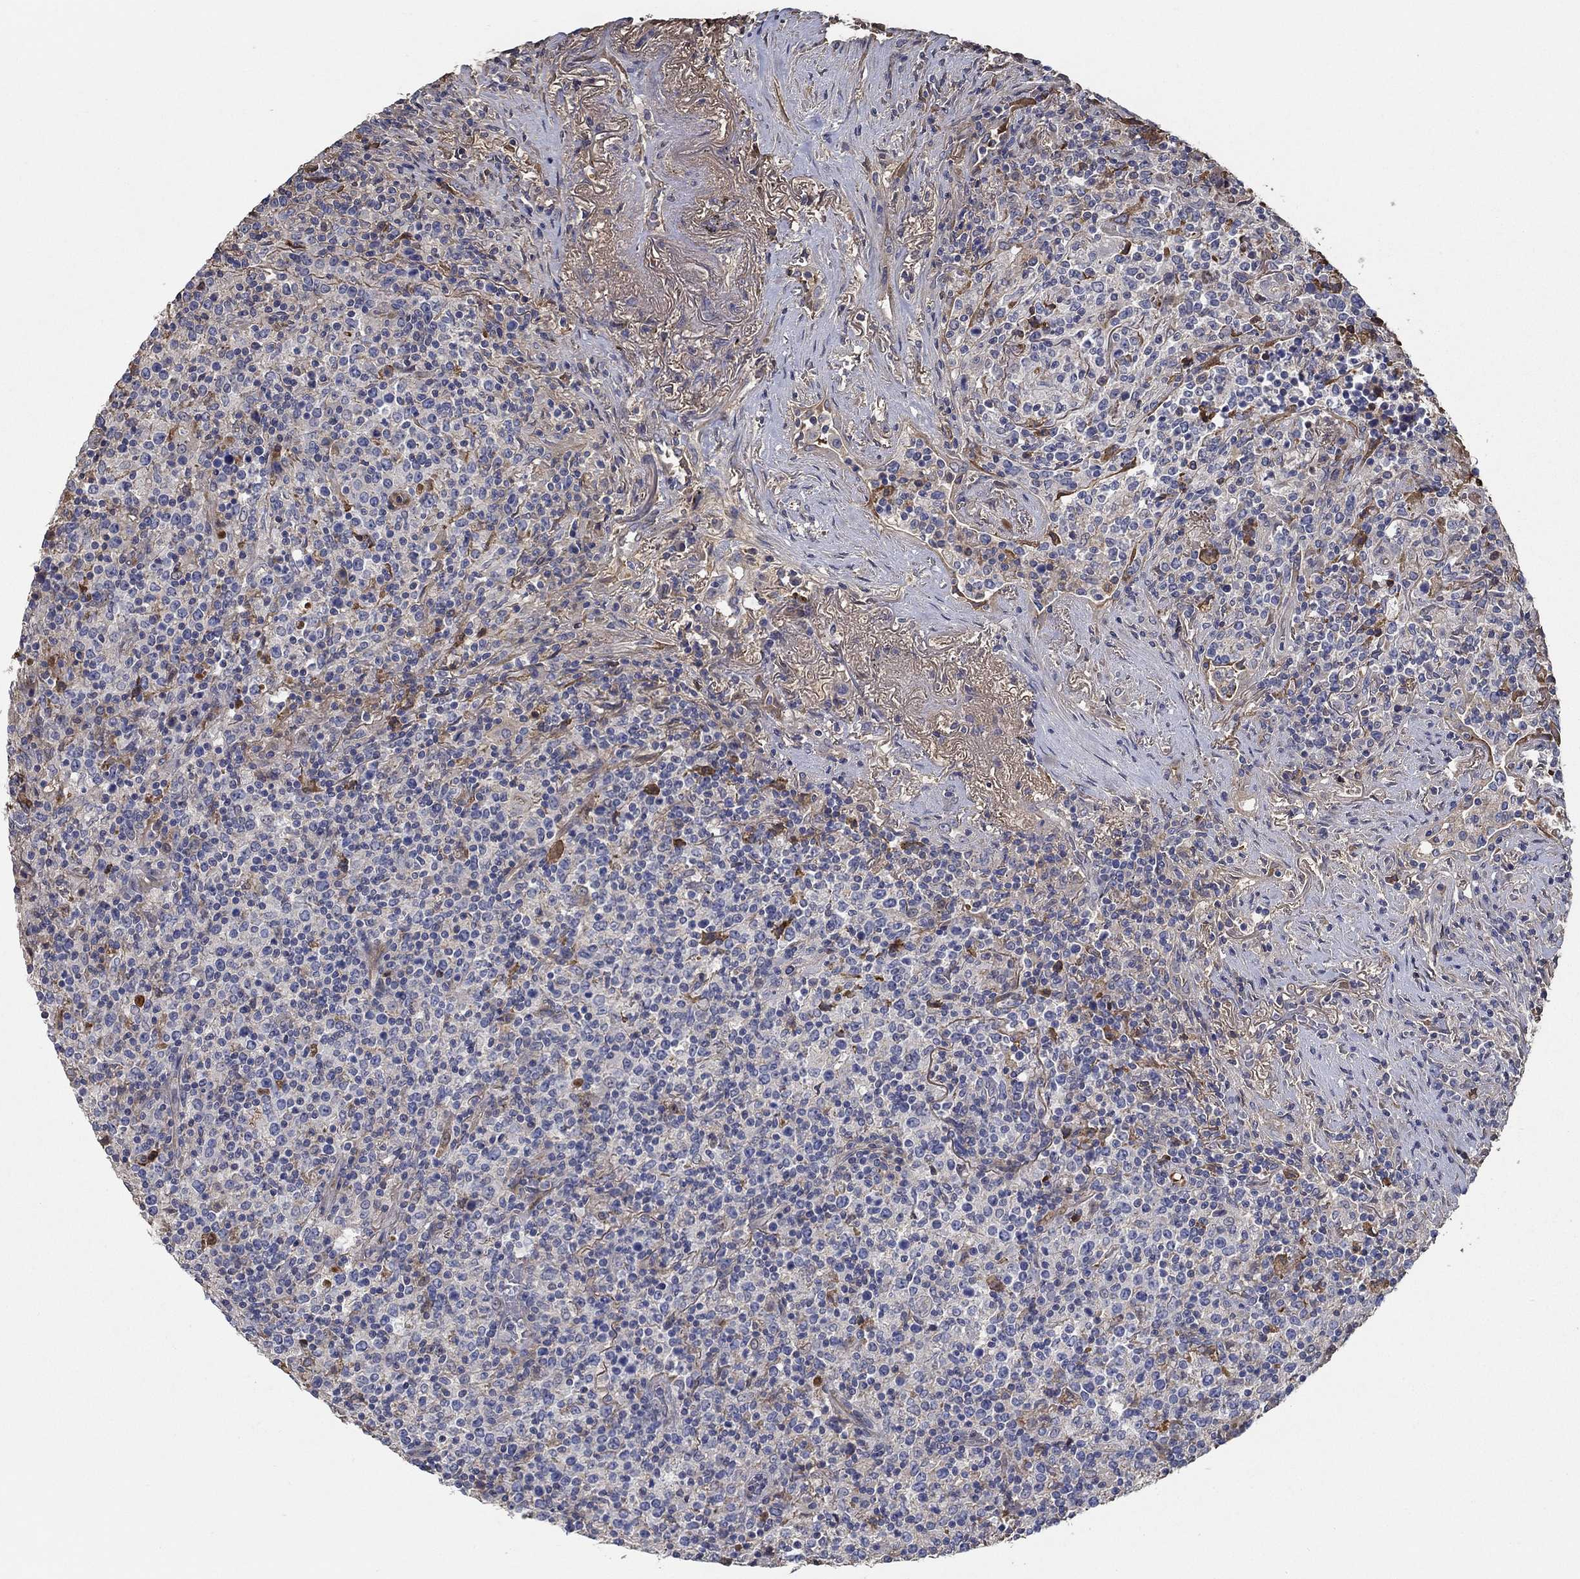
{"staining": {"intensity": "negative", "quantity": "none", "location": "none"}, "tissue": "lymphoma", "cell_type": "Tumor cells", "image_type": "cancer", "snomed": [{"axis": "morphology", "description": "Malignant lymphoma, non-Hodgkin's type, High grade"}, {"axis": "topography", "description": "Lung"}], "caption": "Tumor cells are negative for protein expression in human high-grade malignant lymphoma, non-Hodgkin's type.", "gene": "IL10", "patient": {"sex": "male", "age": 79}}